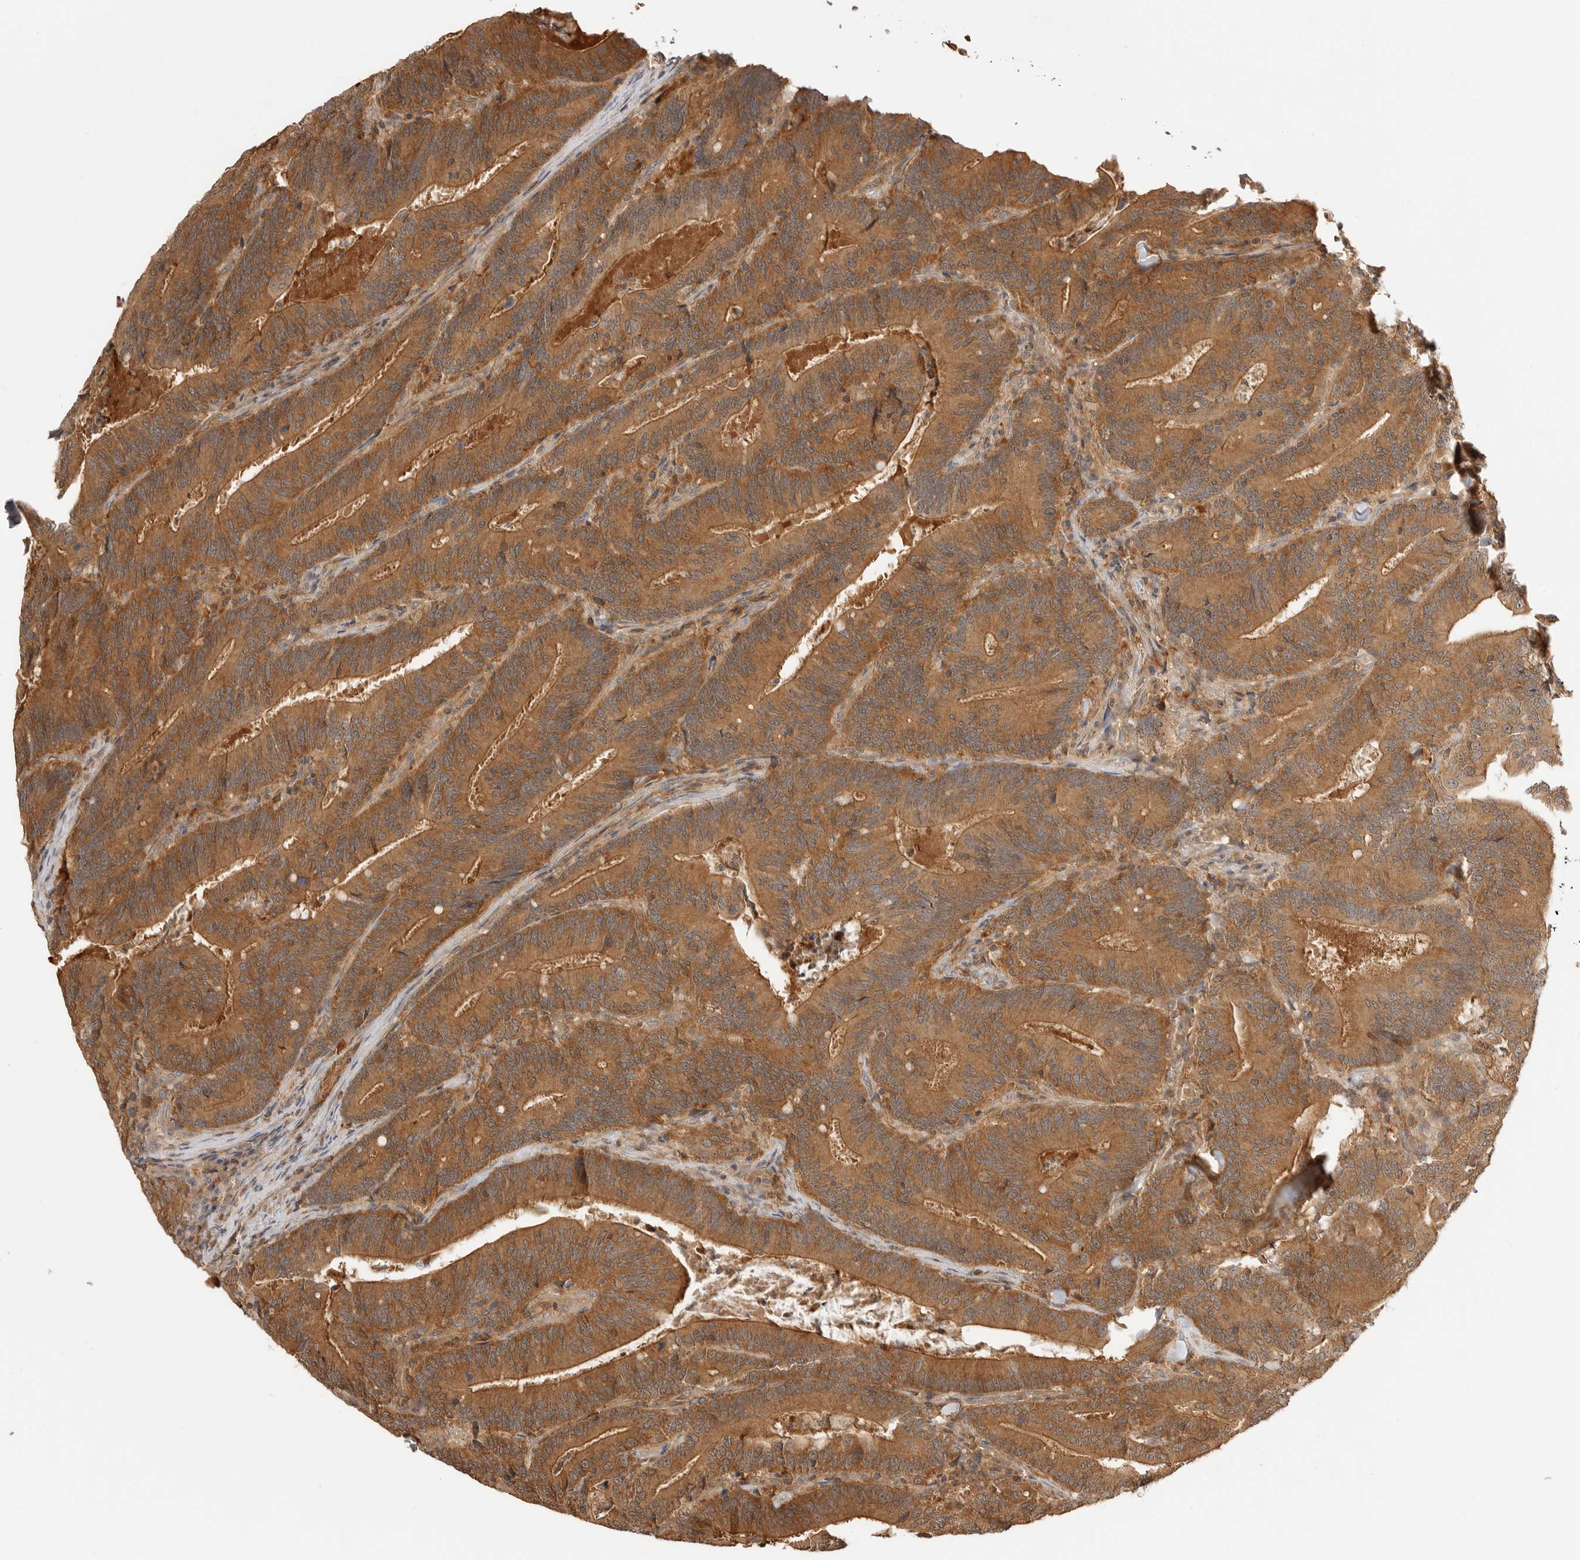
{"staining": {"intensity": "strong", "quantity": ">75%", "location": "cytoplasmic/membranous"}, "tissue": "colorectal cancer", "cell_type": "Tumor cells", "image_type": "cancer", "snomed": [{"axis": "morphology", "description": "Adenocarcinoma, NOS"}, {"axis": "topography", "description": "Colon"}], "caption": "Brown immunohistochemical staining in colorectal adenocarcinoma reveals strong cytoplasmic/membranous positivity in approximately >75% of tumor cells. (DAB IHC, brown staining for protein, blue staining for nuclei).", "gene": "CLDN12", "patient": {"sex": "female", "age": 66}}